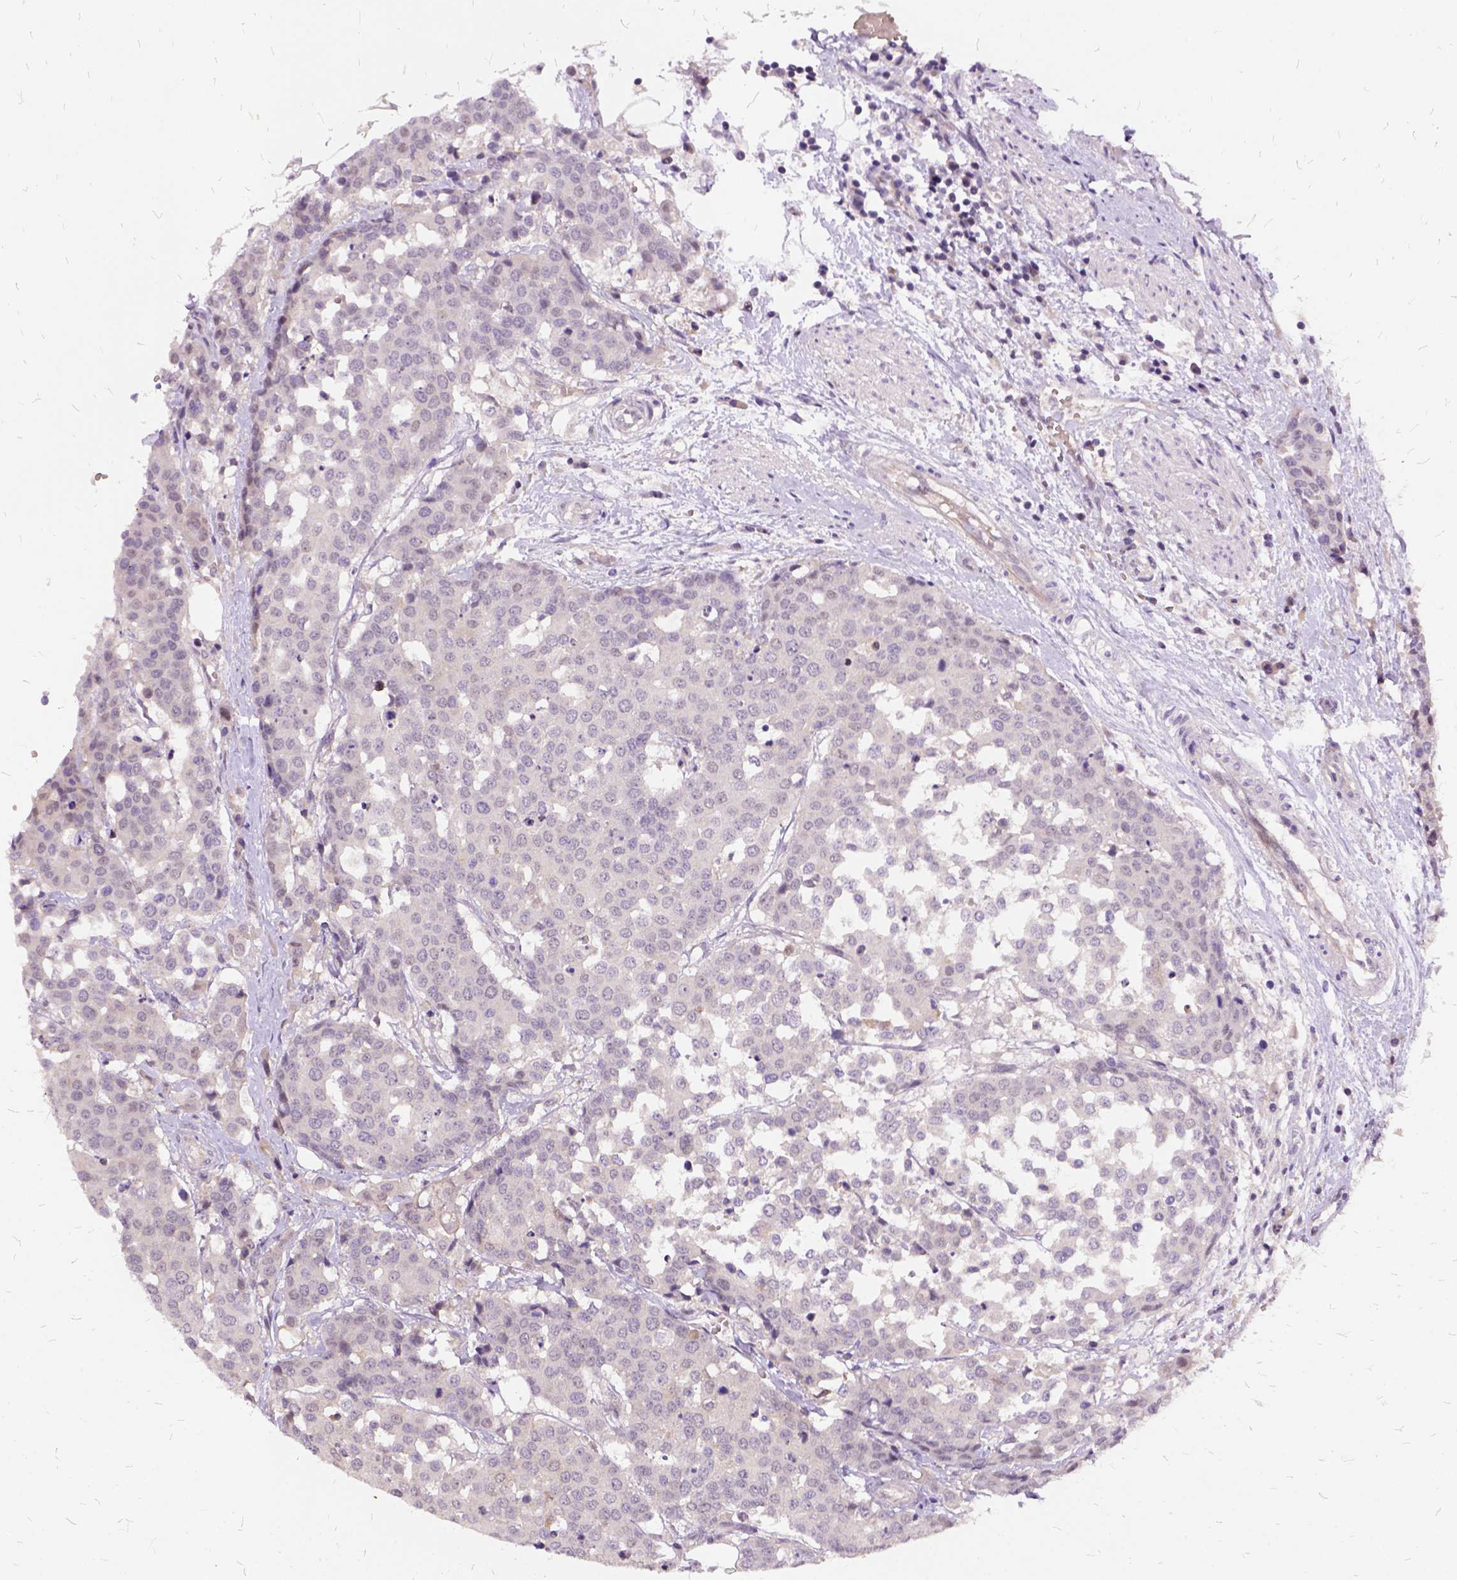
{"staining": {"intensity": "negative", "quantity": "none", "location": "none"}, "tissue": "carcinoid", "cell_type": "Tumor cells", "image_type": "cancer", "snomed": [{"axis": "morphology", "description": "Carcinoid, malignant, NOS"}, {"axis": "topography", "description": "Colon"}], "caption": "Tumor cells are negative for brown protein staining in malignant carcinoid.", "gene": "ILRUN", "patient": {"sex": "male", "age": 81}}